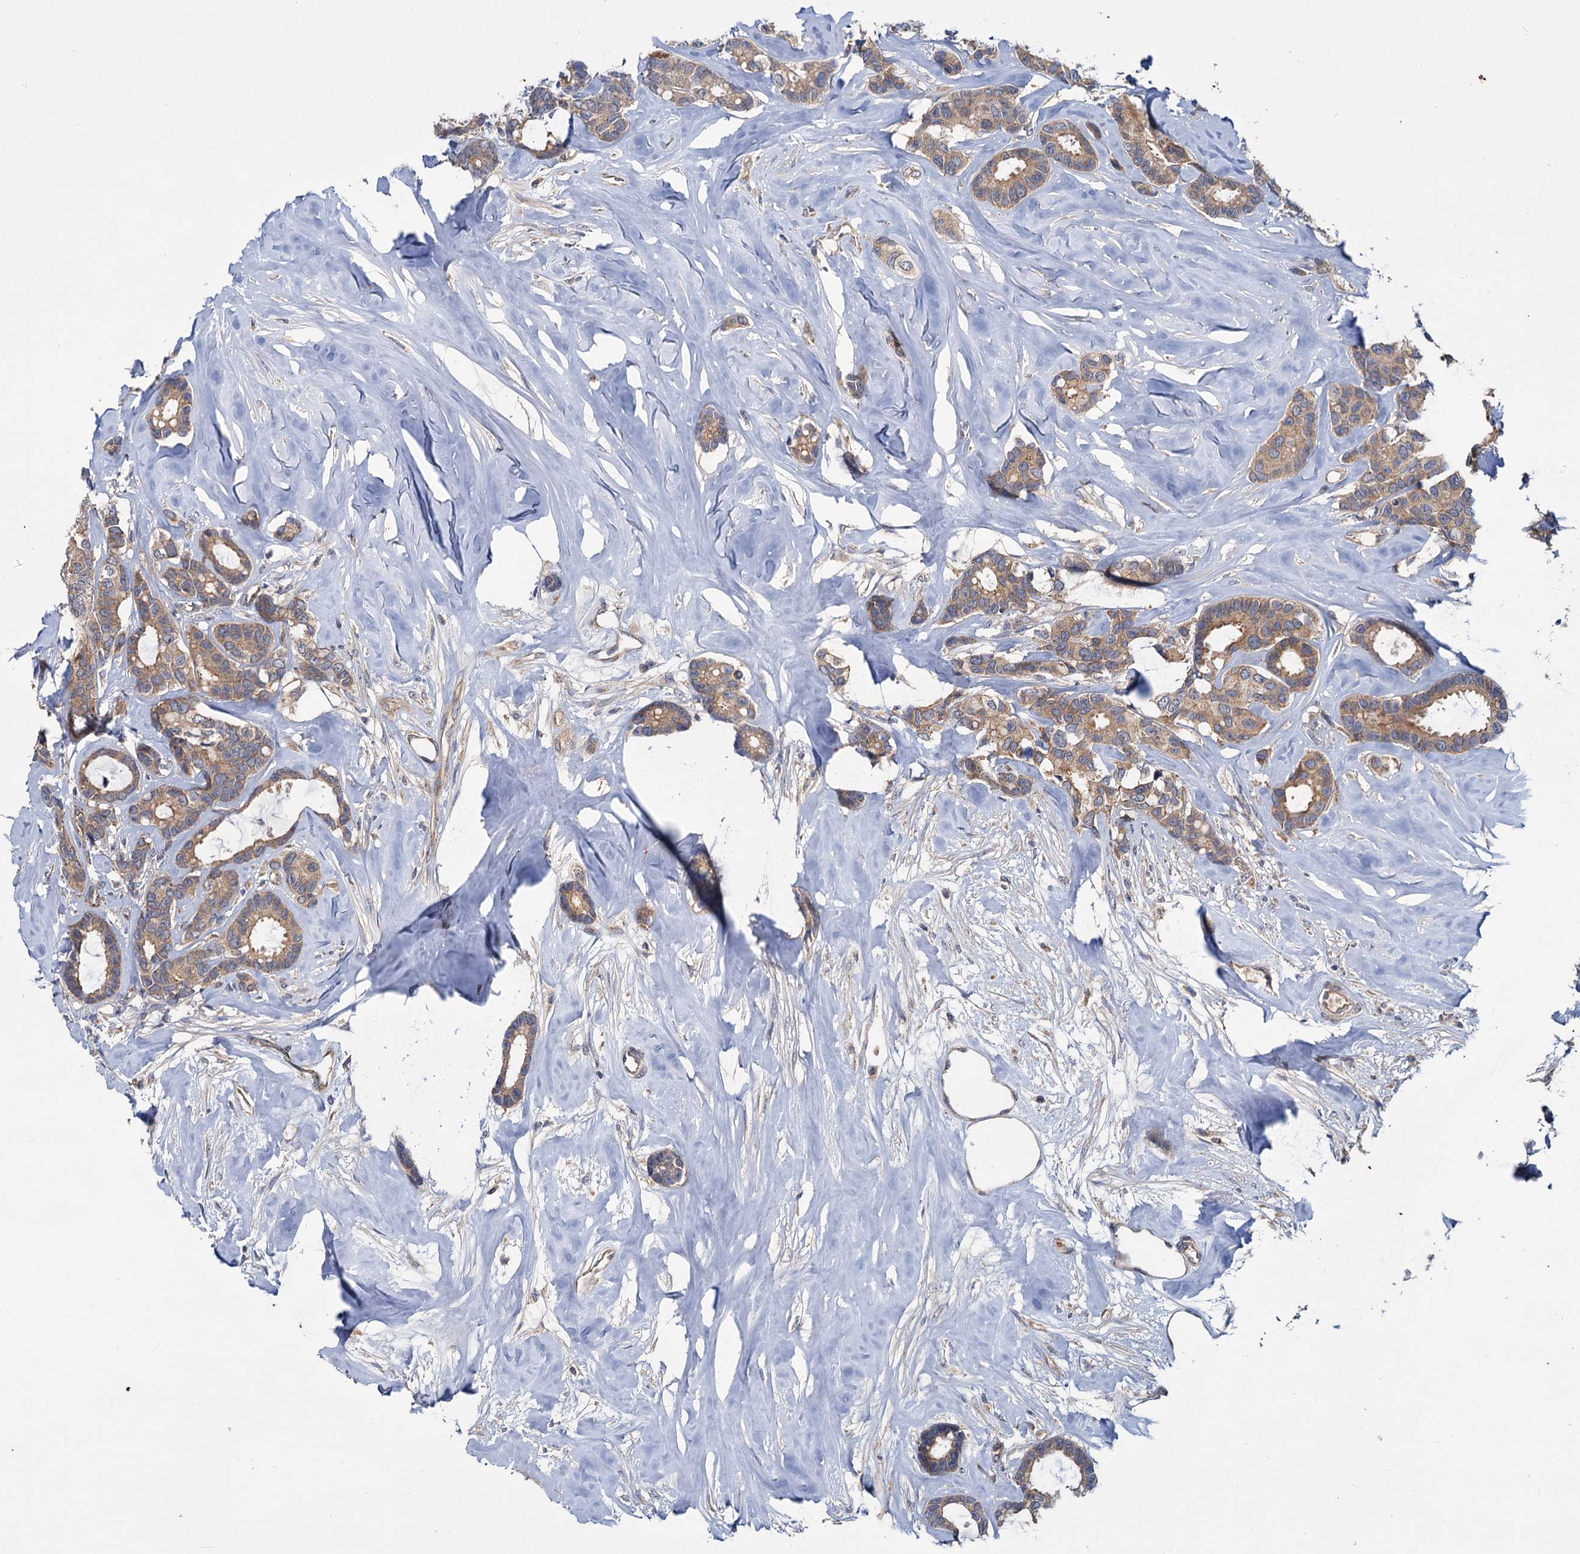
{"staining": {"intensity": "moderate", "quantity": ">75%", "location": "cytoplasmic/membranous"}, "tissue": "breast cancer", "cell_type": "Tumor cells", "image_type": "cancer", "snomed": [{"axis": "morphology", "description": "Duct carcinoma"}, {"axis": "topography", "description": "Breast"}], "caption": "This micrograph demonstrates immunohistochemistry staining of human breast invasive ductal carcinoma, with medium moderate cytoplasmic/membranous expression in about >75% of tumor cells.", "gene": "DYNC2H1", "patient": {"sex": "female", "age": 87}}